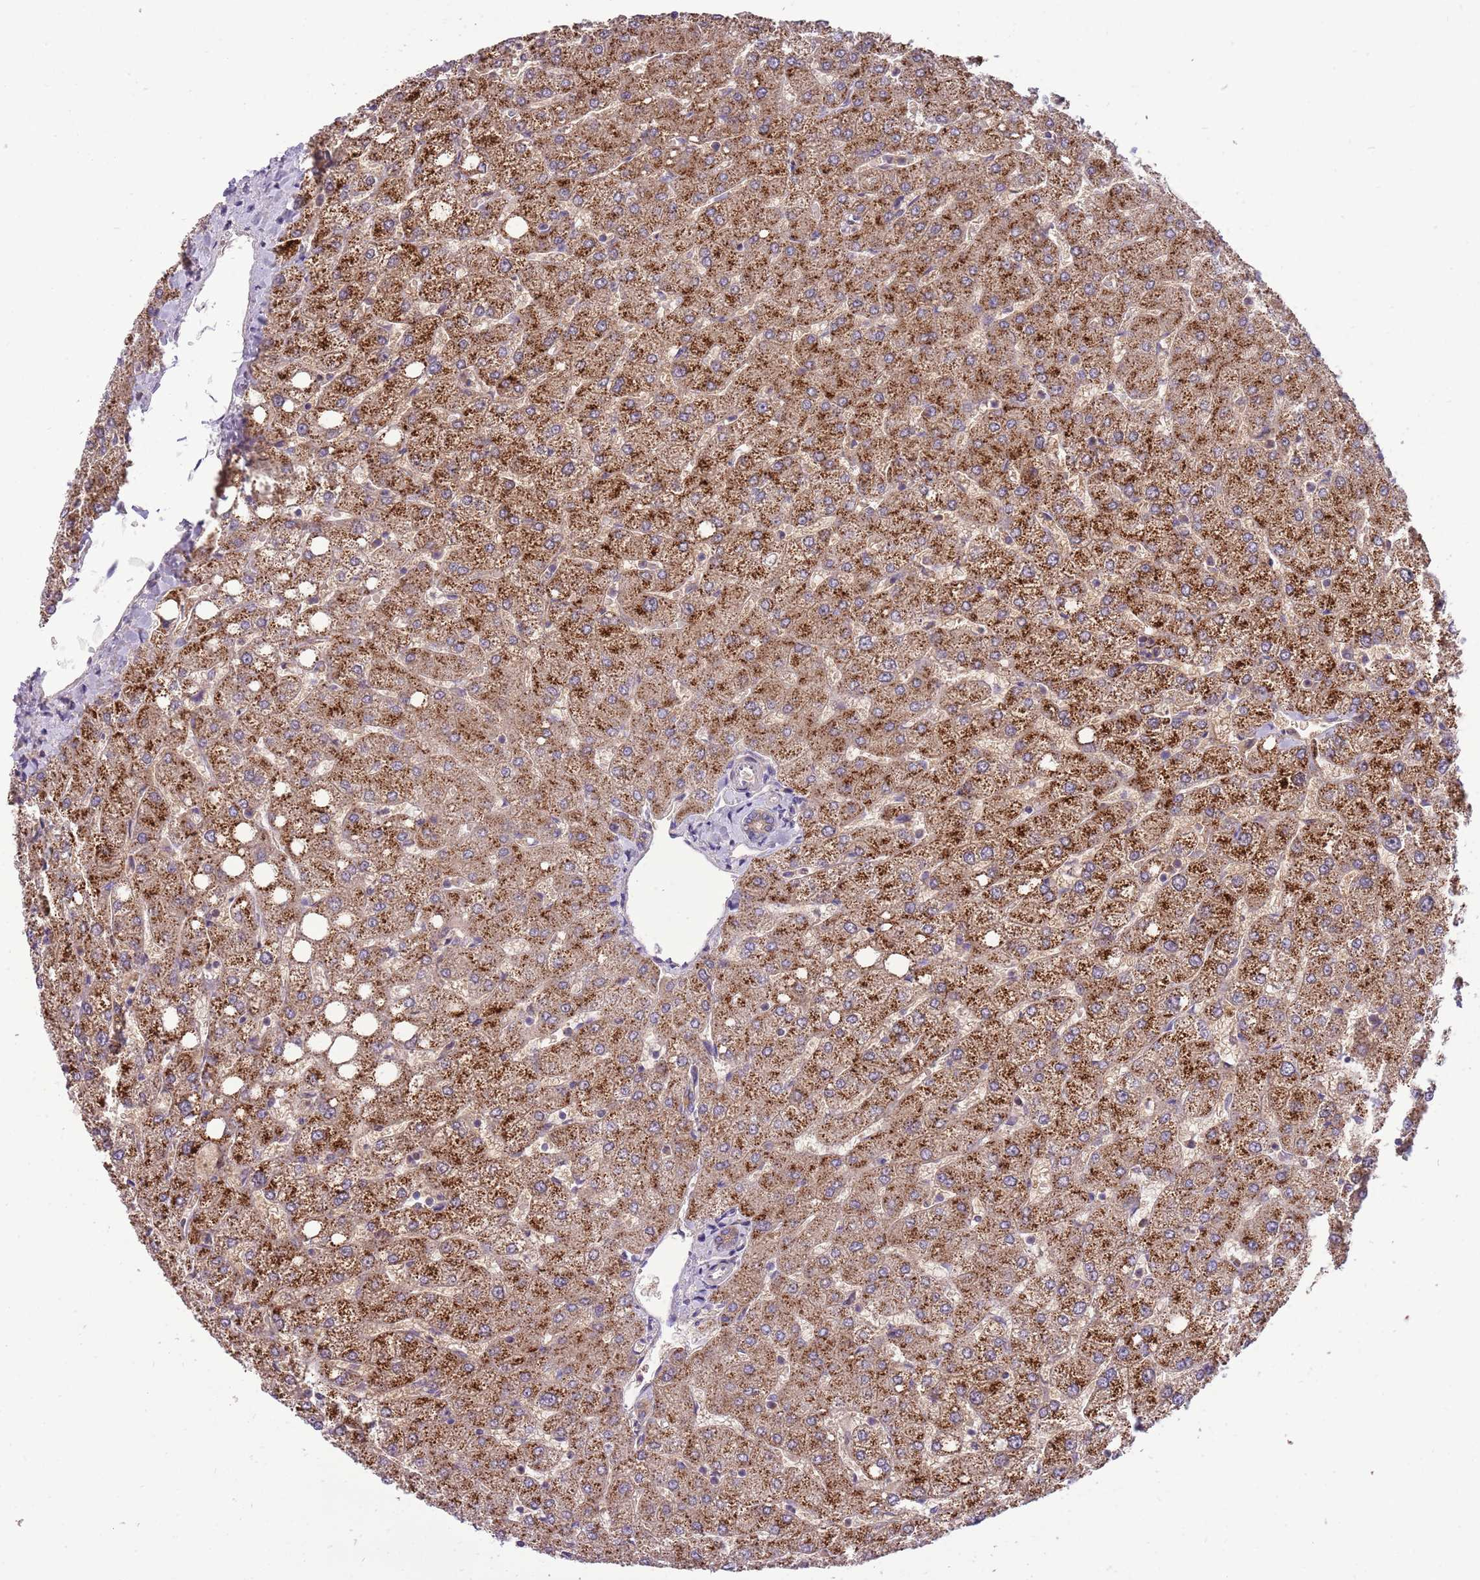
{"staining": {"intensity": "moderate", "quantity": ">75%", "location": "cytoplasmic/membranous"}, "tissue": "liver", "cell_type": "Cholangiocytes", "image_type": "normal", "snomed": [{"axis": "morphology", "description": "Normal tissue, NOS"}, {"axis": "topography", "description": "Liver"}], "caption": "A medium amount of moderate cytoplasmic/membranous positivity is appreciated in about >75% of cholangiocytes in normal liver.", "gene": "WDR90", "patient": {"sex": "female", "age": 54}}